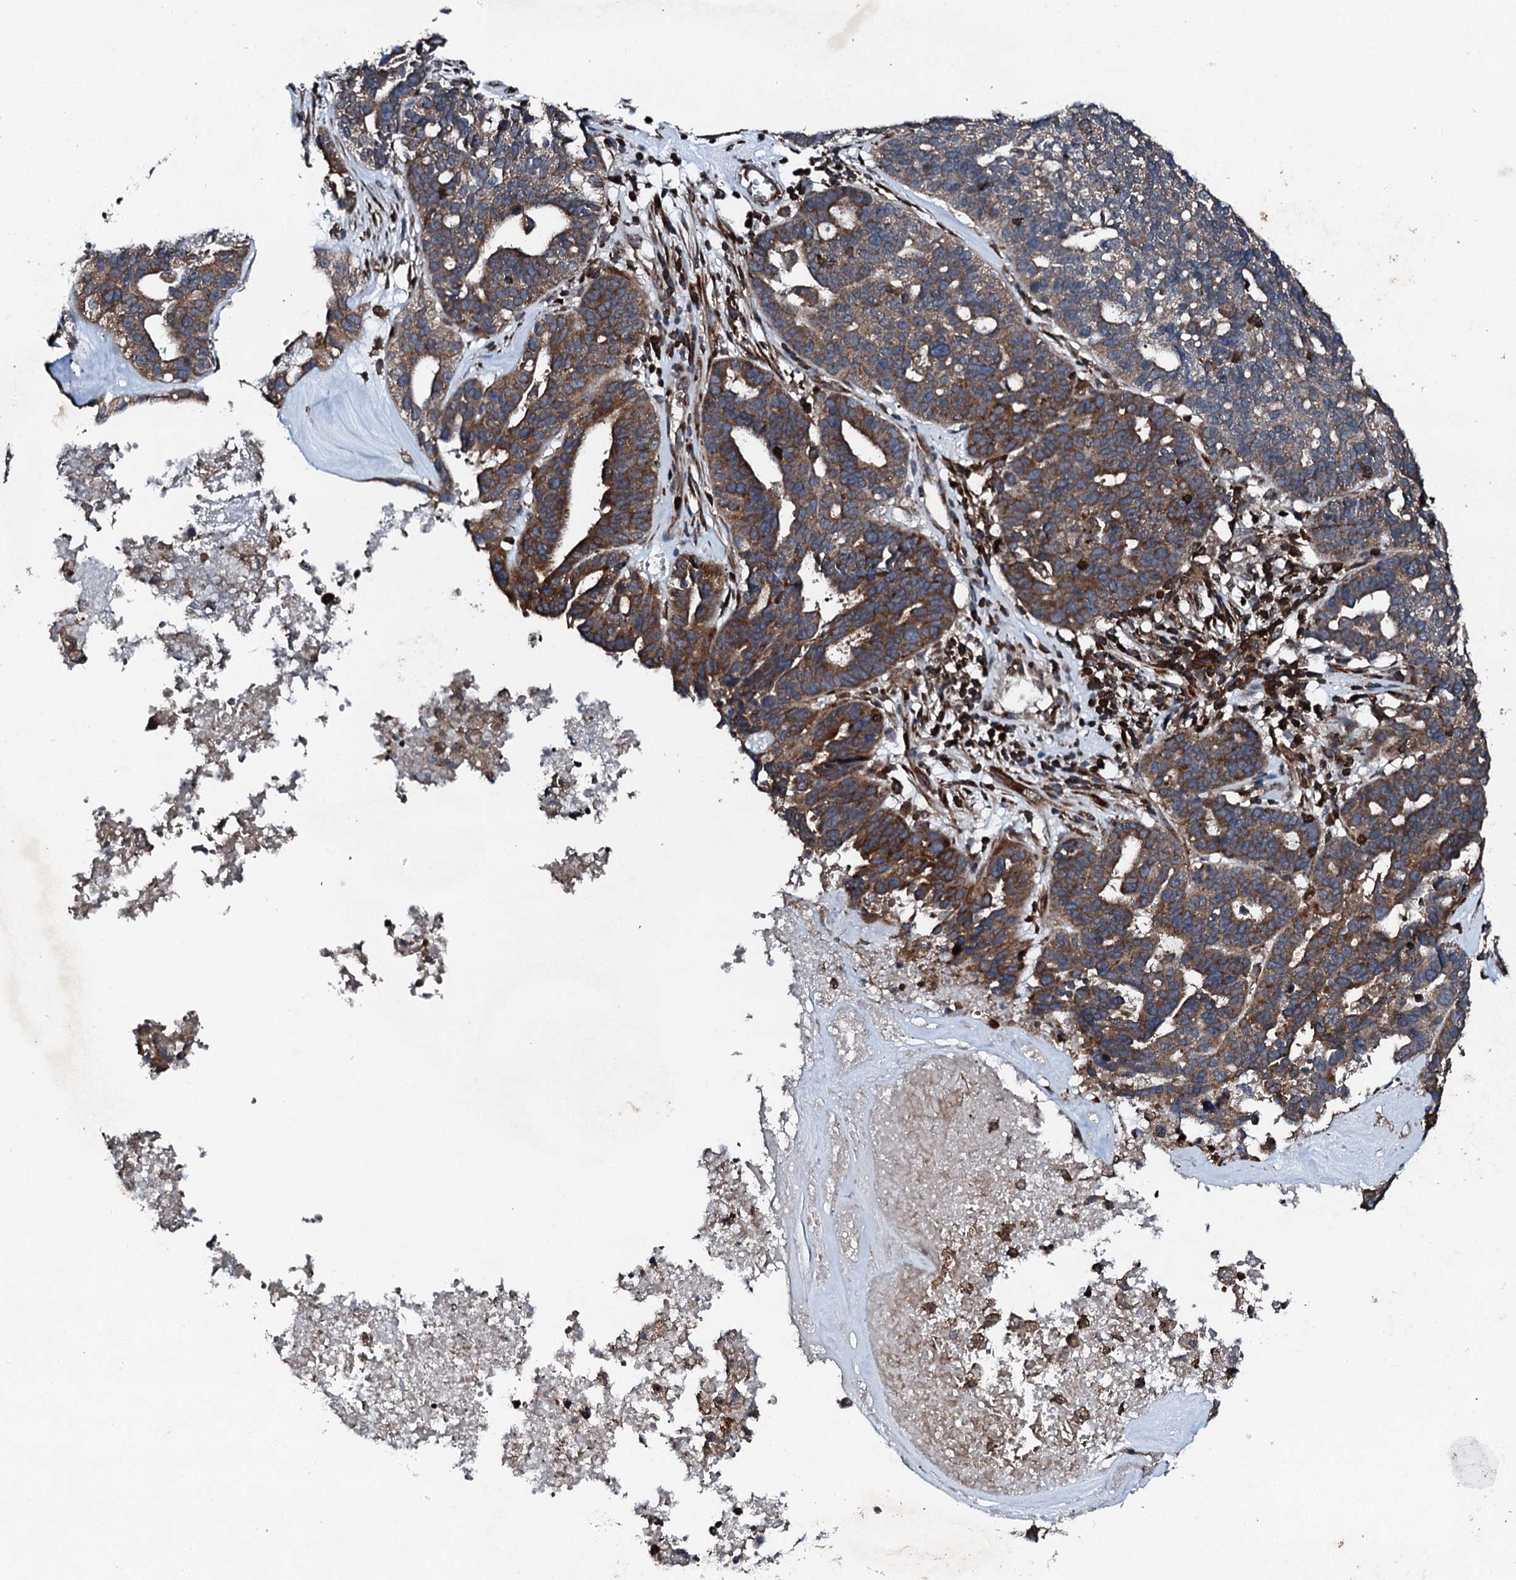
{"staining": {"intensity": "moderate", "quantity": ">75%", "location": "cytoplasmic/membranous"}, "tissue": "ovarian cancer", "cell_type": "Tumor cells", "image_type": "cancer", "snomed": [{"axis": "morphology", "description": "Cystadenocarcinoma, serous, NOS"}, {"axis": "topography", "description": "Ovary"}], "caption": "A micrograph of ovarian cancer (serous cystadenocarcinoma) stained for a protein exhibits moderate cytoplasmic/membranous brown staining in tumor cells.", "gene": "EDC4", "patient": {"sex": "female", "age": 59}}